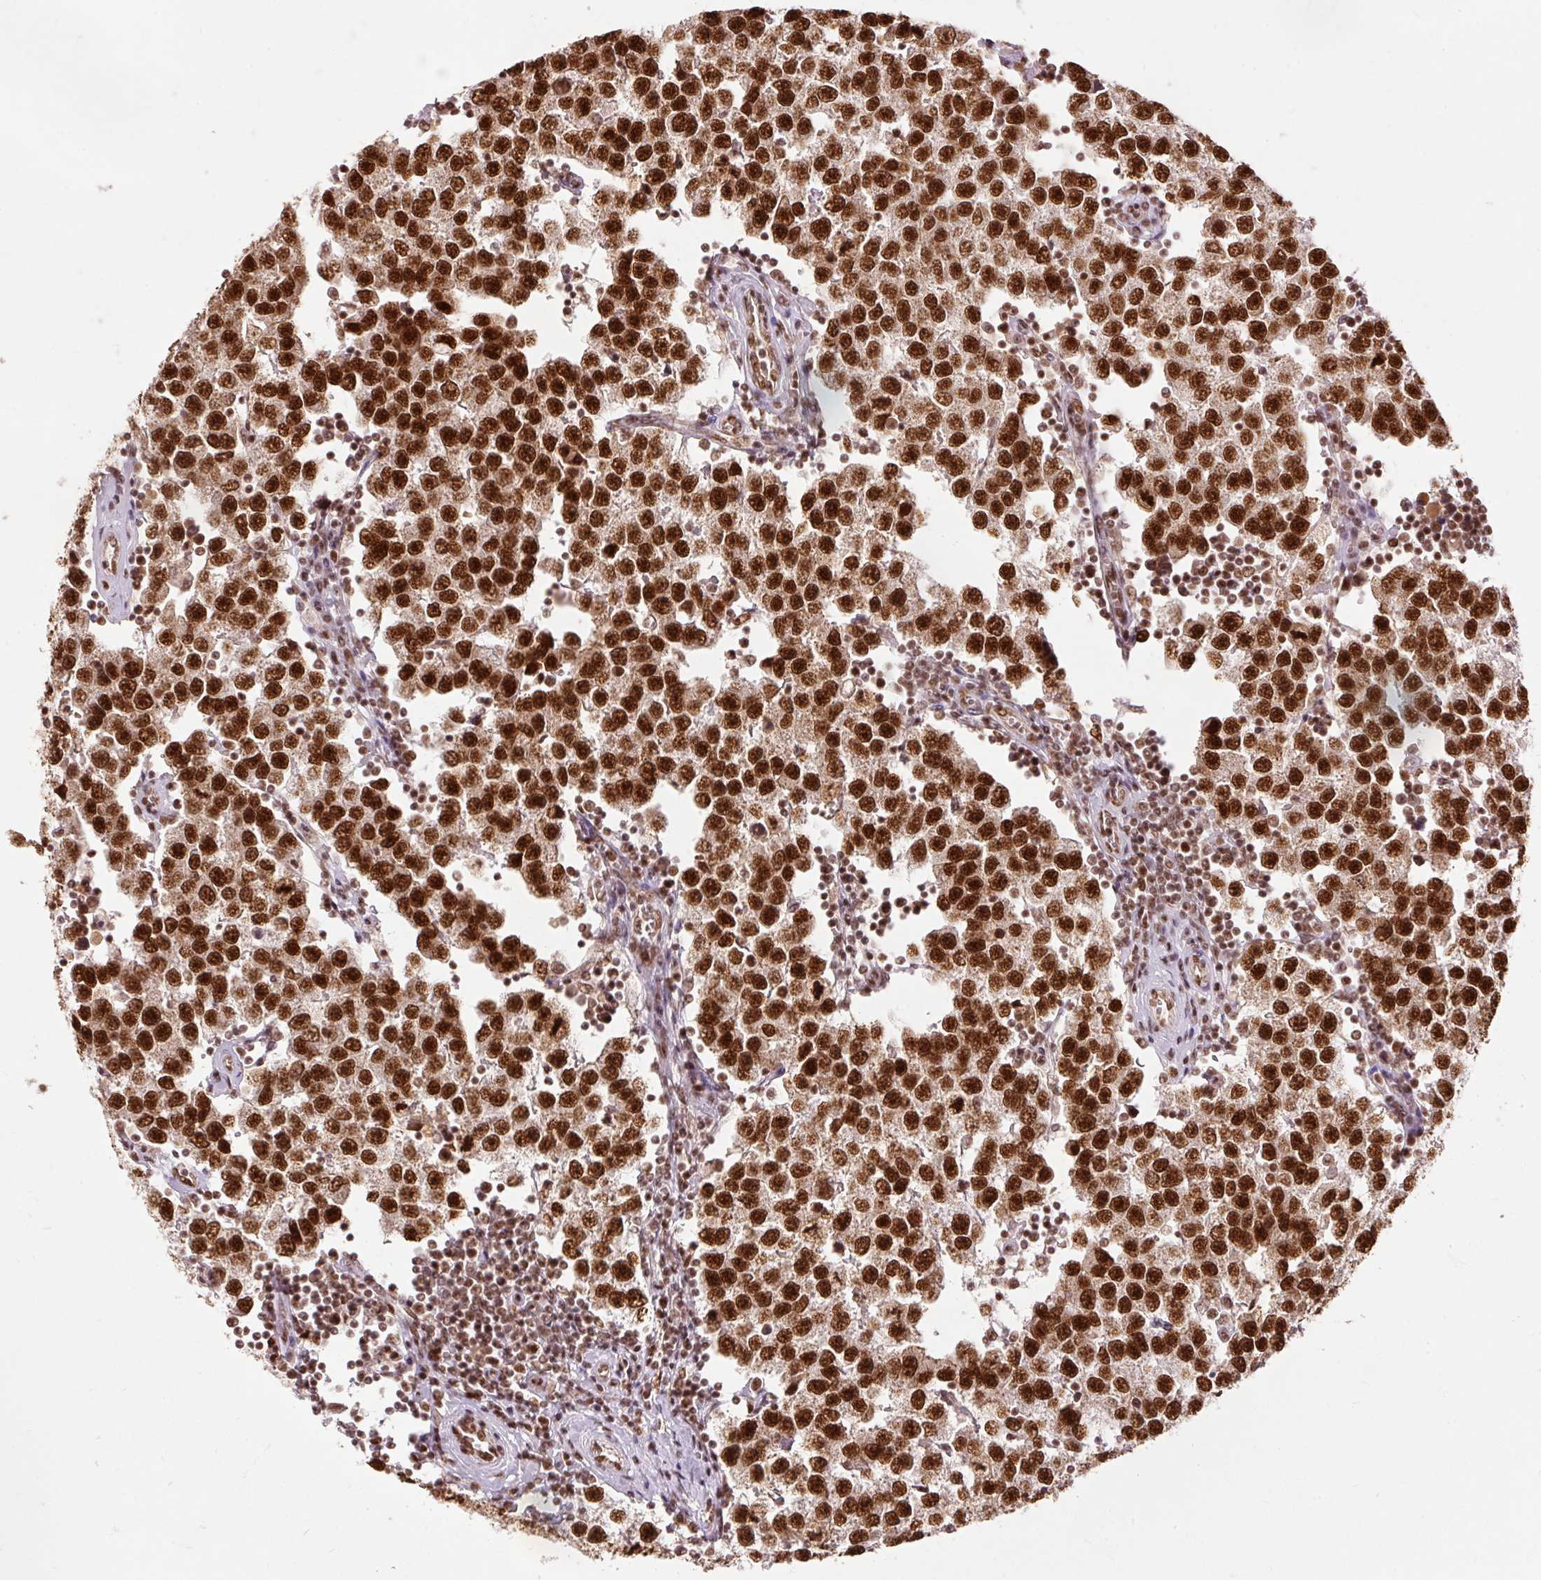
{"staining": {"intensity": "strong", "quantity": ">75%", "location": "nuclear"}, "tissue": "testis cancer", "cell_type": "Tumor cells", "image_type": "cancer", "snomed": [{"axis": "morphology", "description": "Seminoma, NOS"}, {"axis": "topography", "description": "Testis"}], "caption": "Immunohistochemical staining of testis seminoma displays strong nuclear protein expression in approximately >75% of tumor cells.", "gene": "ZBTB44", "patient": {"sex": "male", "age": 34}}